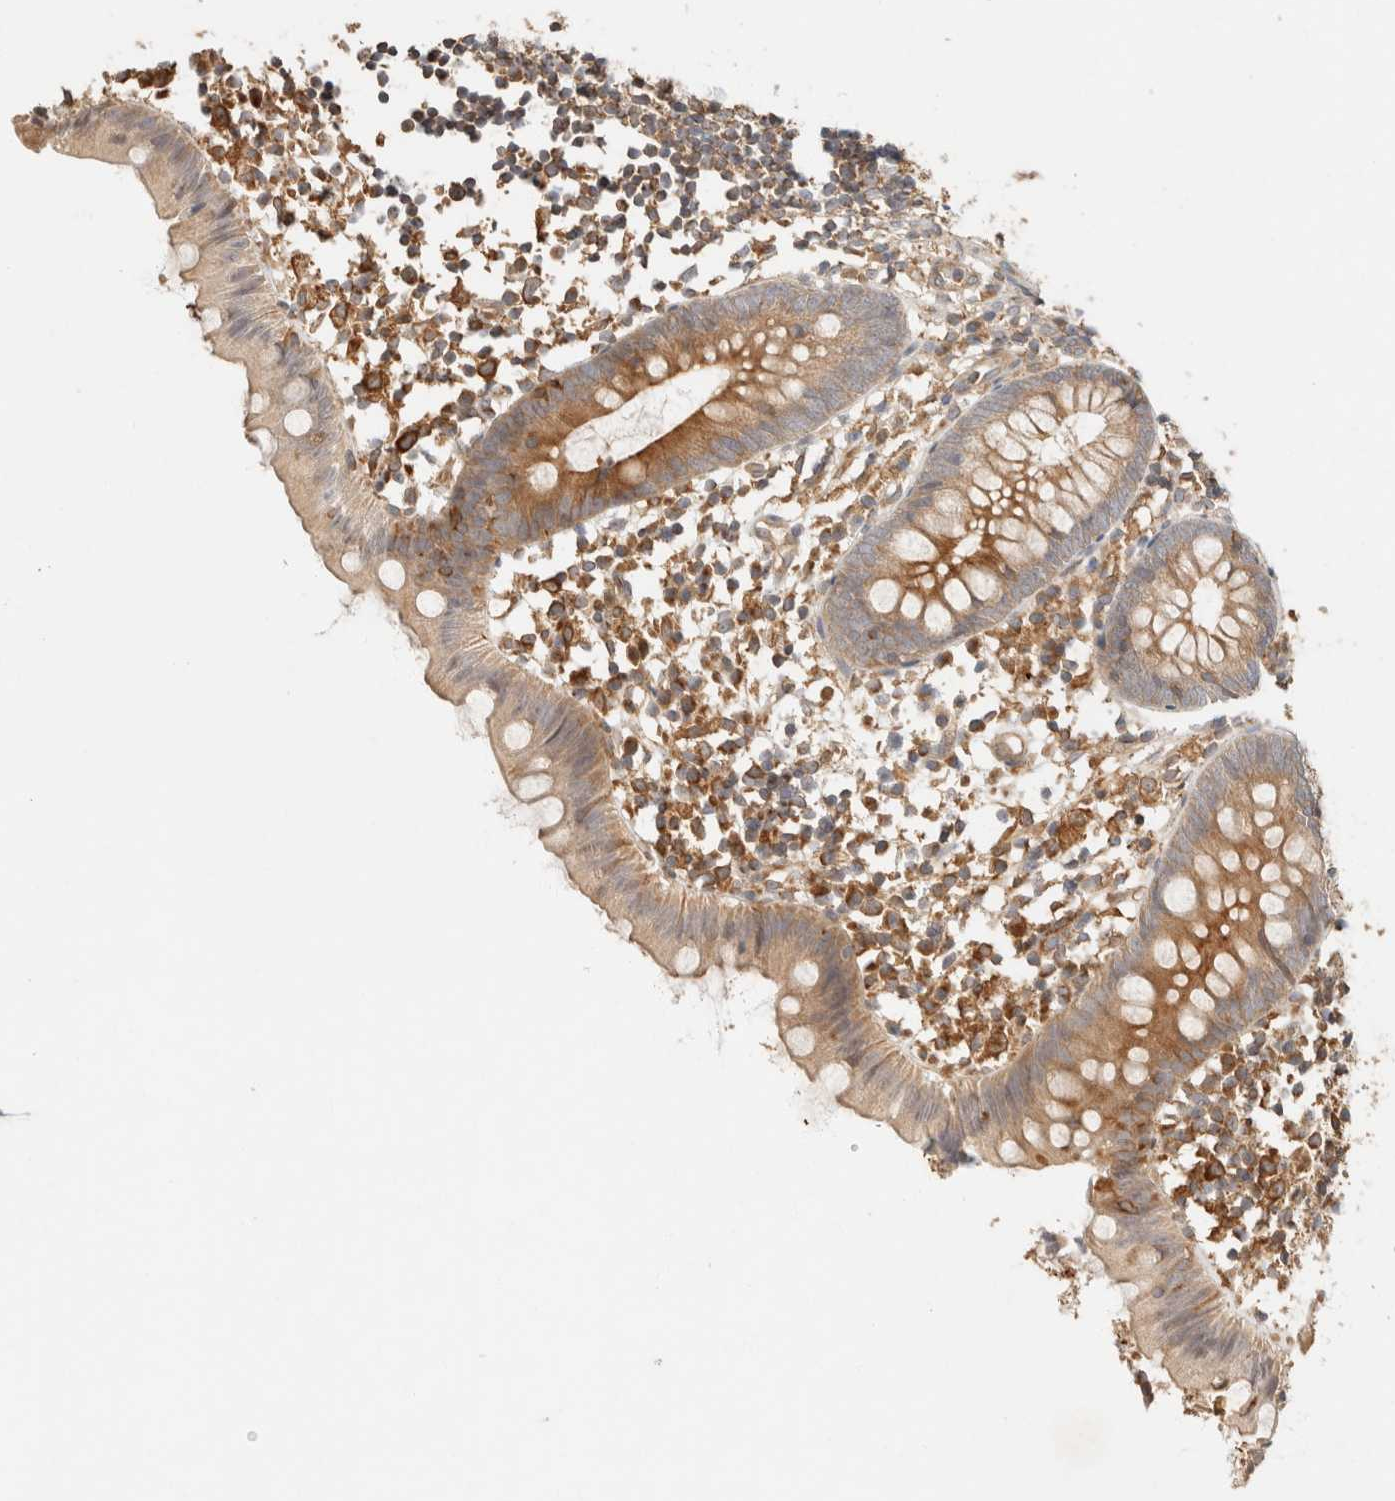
{"staining": {"intensity": "moderate", "quantity": ">75%", "location": "cytoplasmic/membranous"}, "tissue": "appendix", "cell_type": "Glandular cells", "image_type": "normal", "snomed": [{"axis": "morphology", "description": "Normal tissue, NOS"}, {"axis": "topography", "description": "Appendix"}], "caption": "Immunohistochemical staining of unremarkable appendix reveals >75% levels of moderate cytoplasmic/membranous protein positivity in approximately >75% of glandular cells.", "gene": "TACC1", "patient": {"sex": "female", "age": 20}}